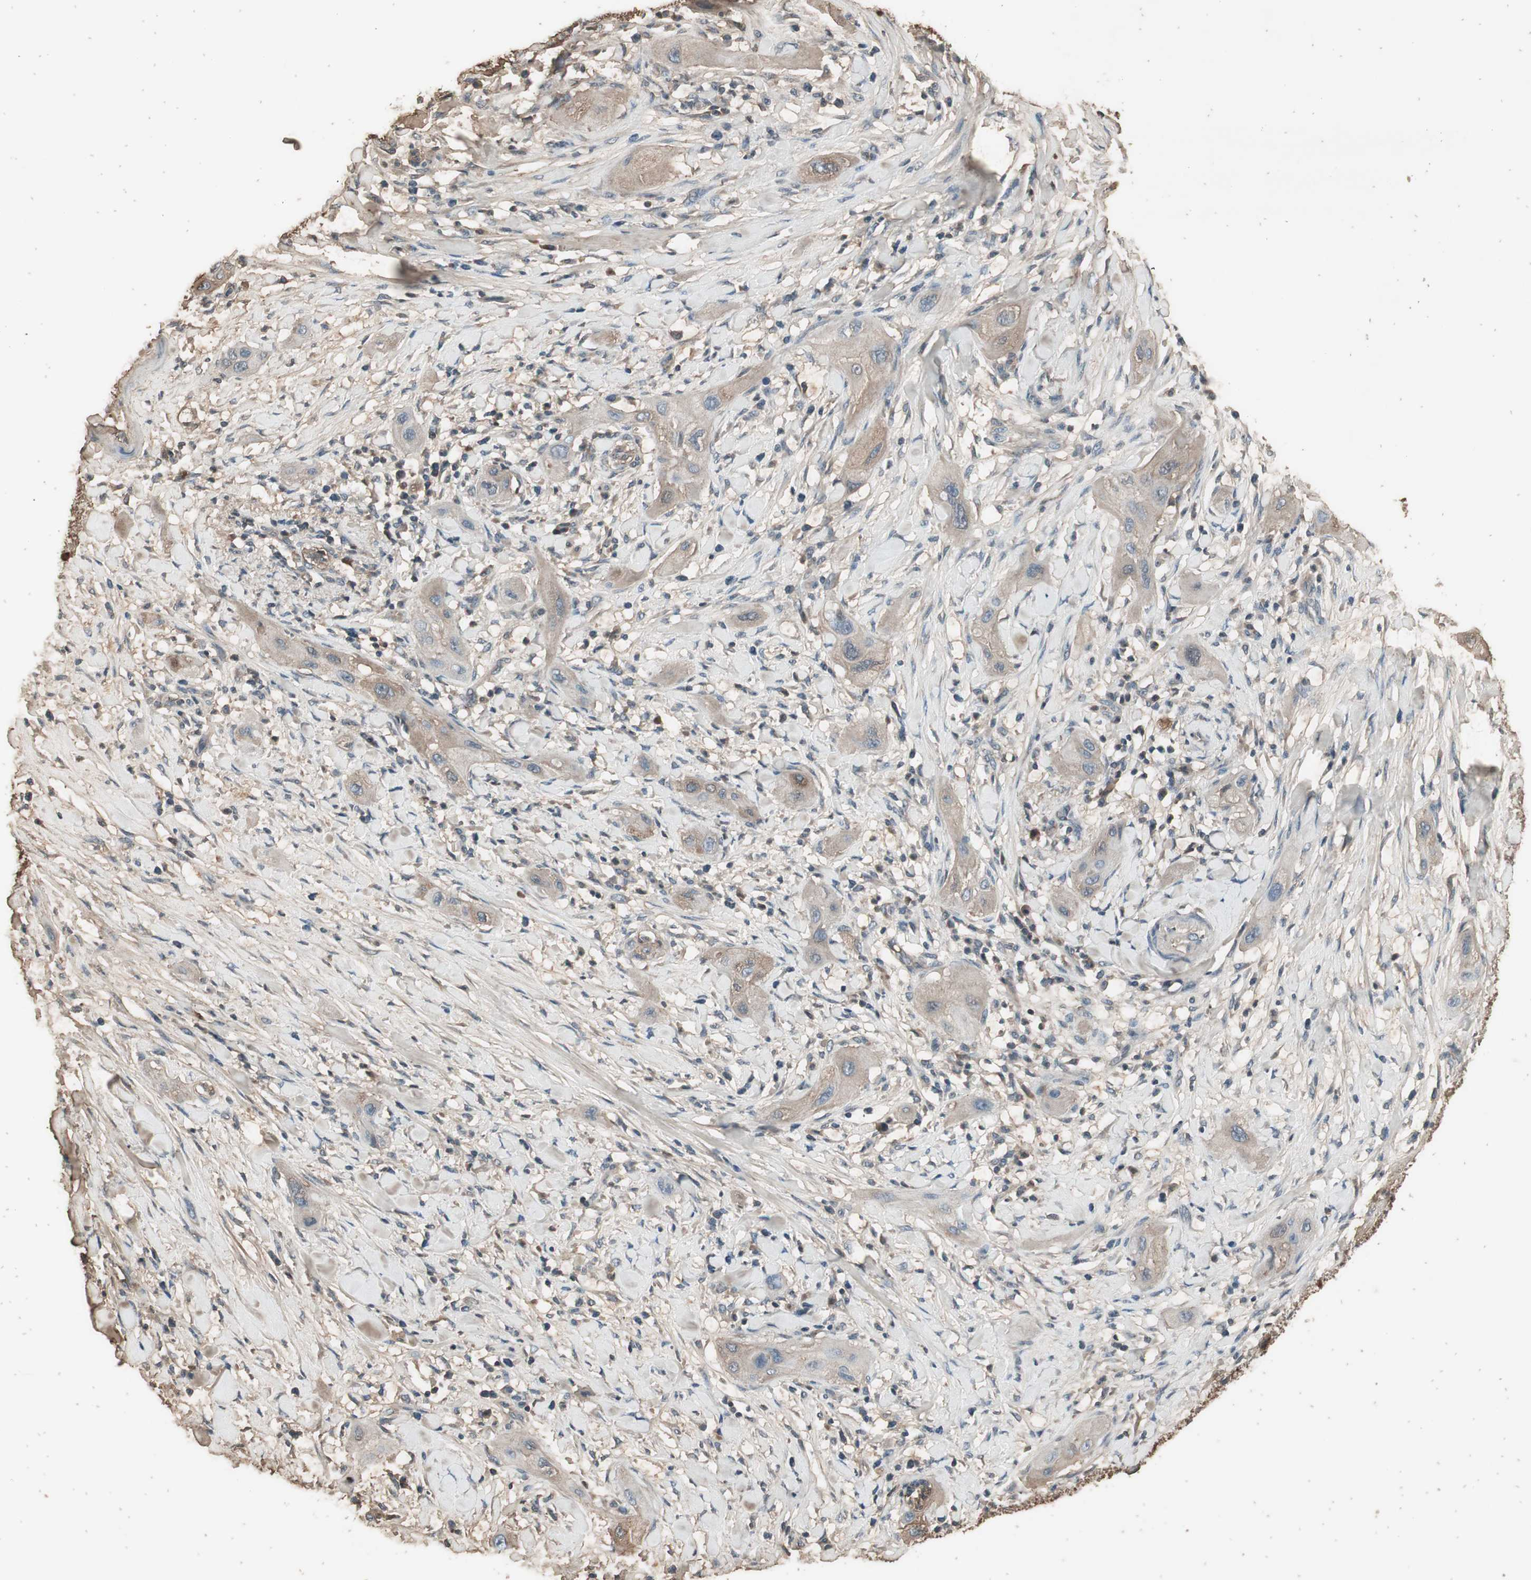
{"staining": {"intensity": "weak", "quantity": ">75%", "location": "cytoplasmic/membranous"}, "tissue": "lung cancer", "cell_type": "Tumor cells", "image_type": "cancer", "snomed": [{"axis": "morphology", "description": "Squamous cell carcinoma, NOS"}, {"axis": "topography", "description": "Lung"}], "caption": "Lung cancer (squamous cell carcinoma) stained for a protein exhibits weak cytoplasmic/membranous positivity in tumor cells.", "gene": "MMP14", "patient": {"sex": "female", "age": 47}}